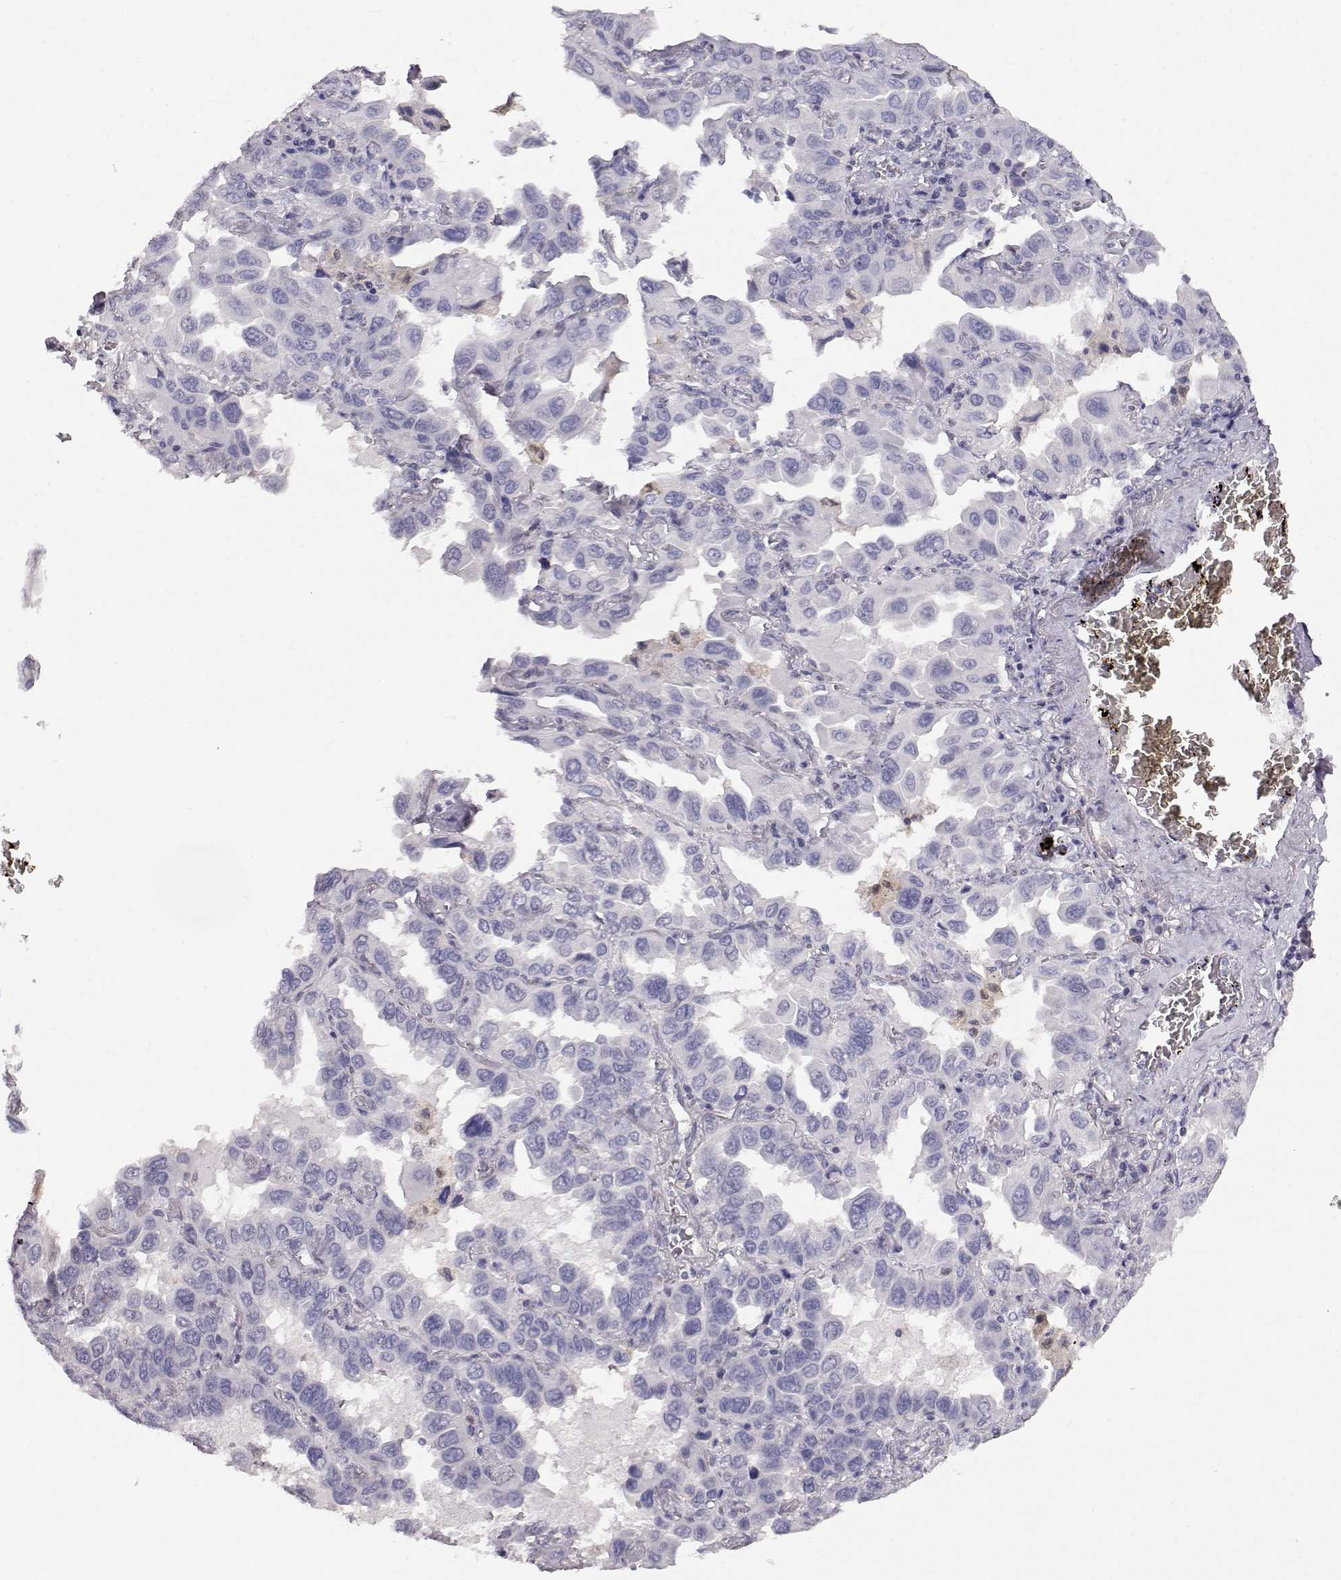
{"staining": {"intensity": "negative", "quantity": "none", "location": "none"}, "tissue": "lung cancer", "cell_type": "Tumor cells", "image_type": "cancer", "snomed": [{"axis": "morphology", "description": "Adenocarcinoma, NOS"}, {"axis": "topography", "description": "Lung"}], "caption": "Human adenocarcinoma (lung) stained for a protein using immunohistochemistry exhibits no positivity in tumor cells.", "gene": "AKR1B1", "patient": {"sex": "male", "age": 64}}